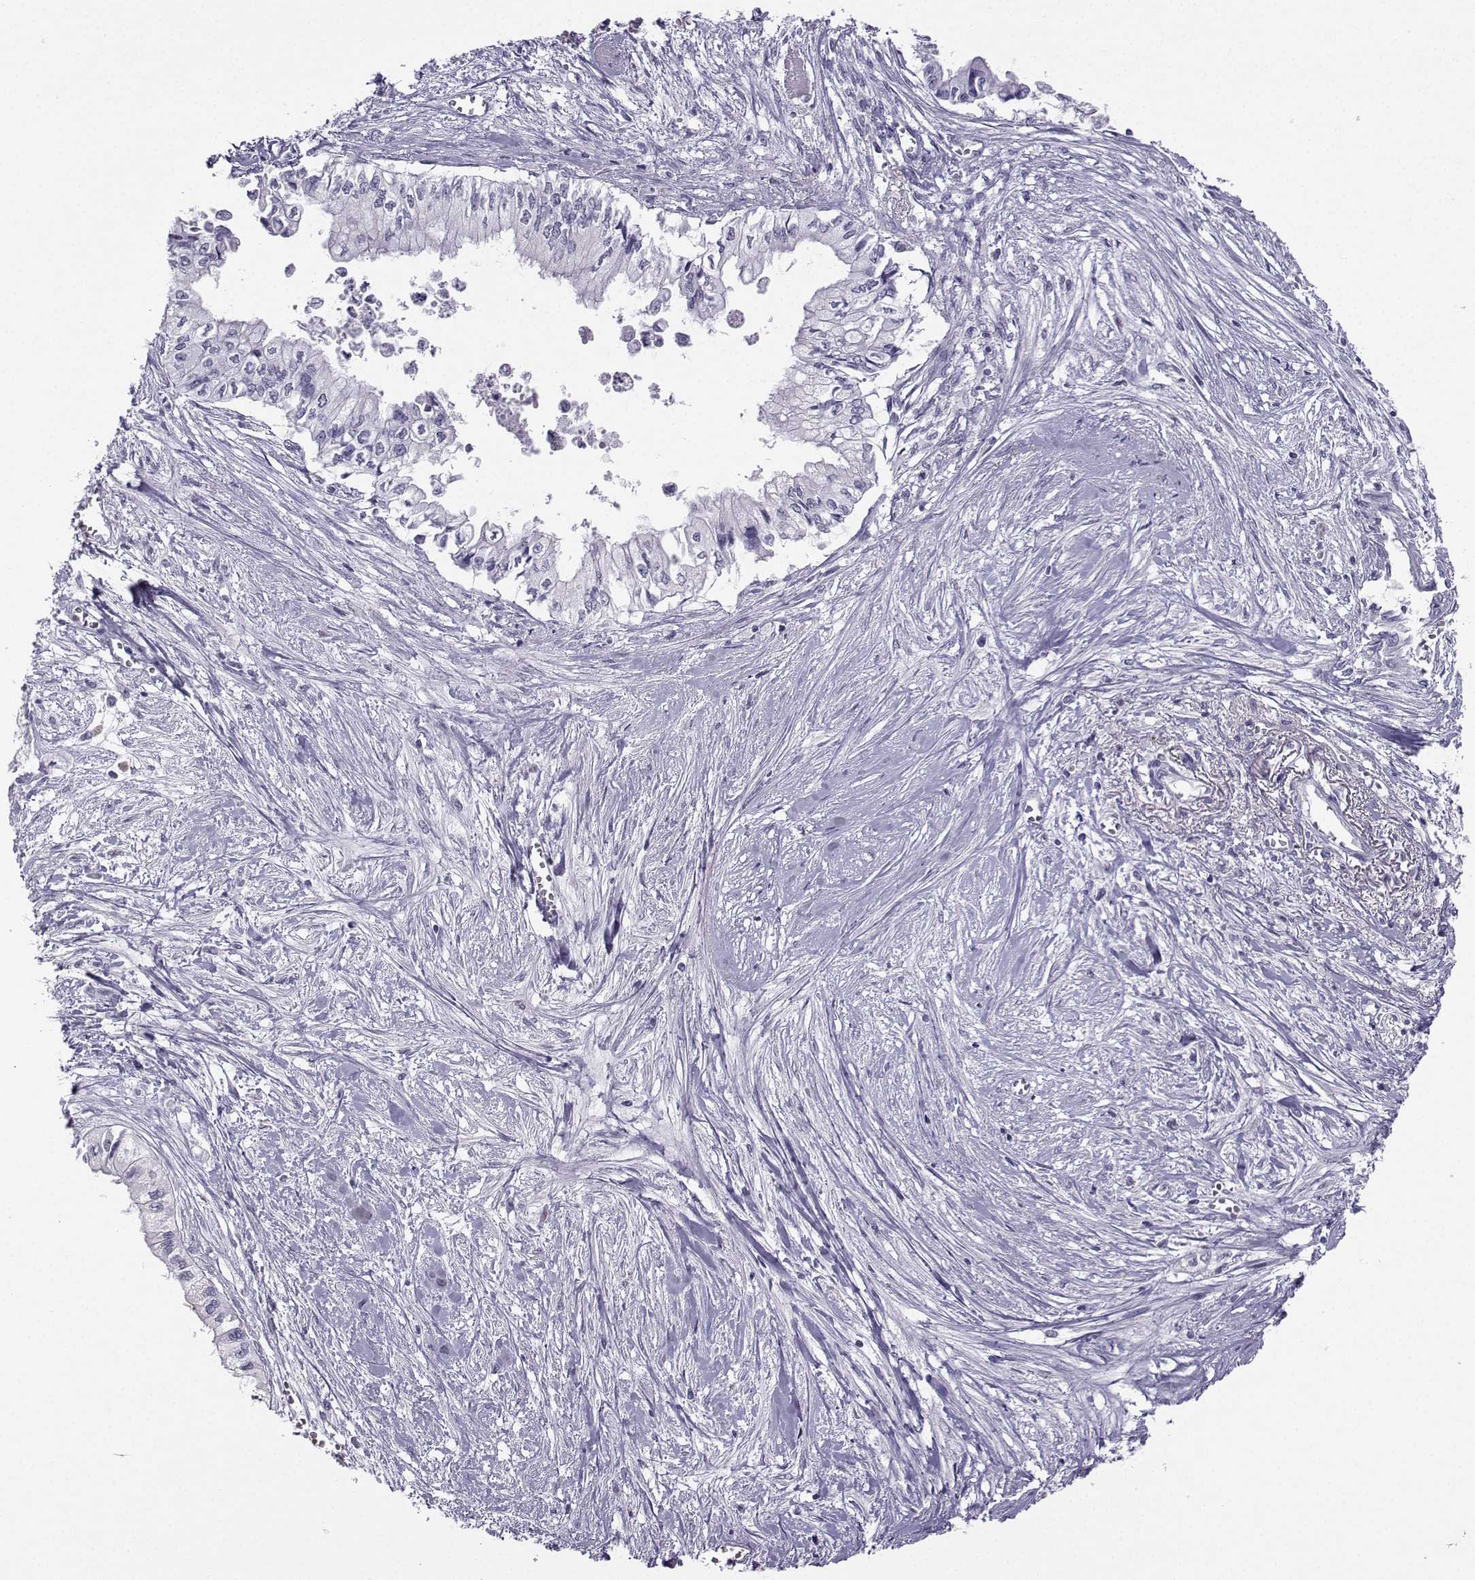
{"staining": {"intensity": "negative", "quantity": "none", "location": "none"}, "tissue": "pancreatic cancer", "cell_type": "Tumor cells", "image_type": "cancer", "snomed": [{"axis": "morphology", "description": "Adenocarcinoma, NOS"}, {"axis": "topography", "description": "Pancreas"}], "caption": "High magnification brightfield microscopy of pancreatic cancer (adenocarcinoma) stained with DAB (brown) and counterstained with hematoxylin (blue): tumor cells show no significant staining.", "gene": "TBR1", "patient": {"sex": "female", "age": 61}}